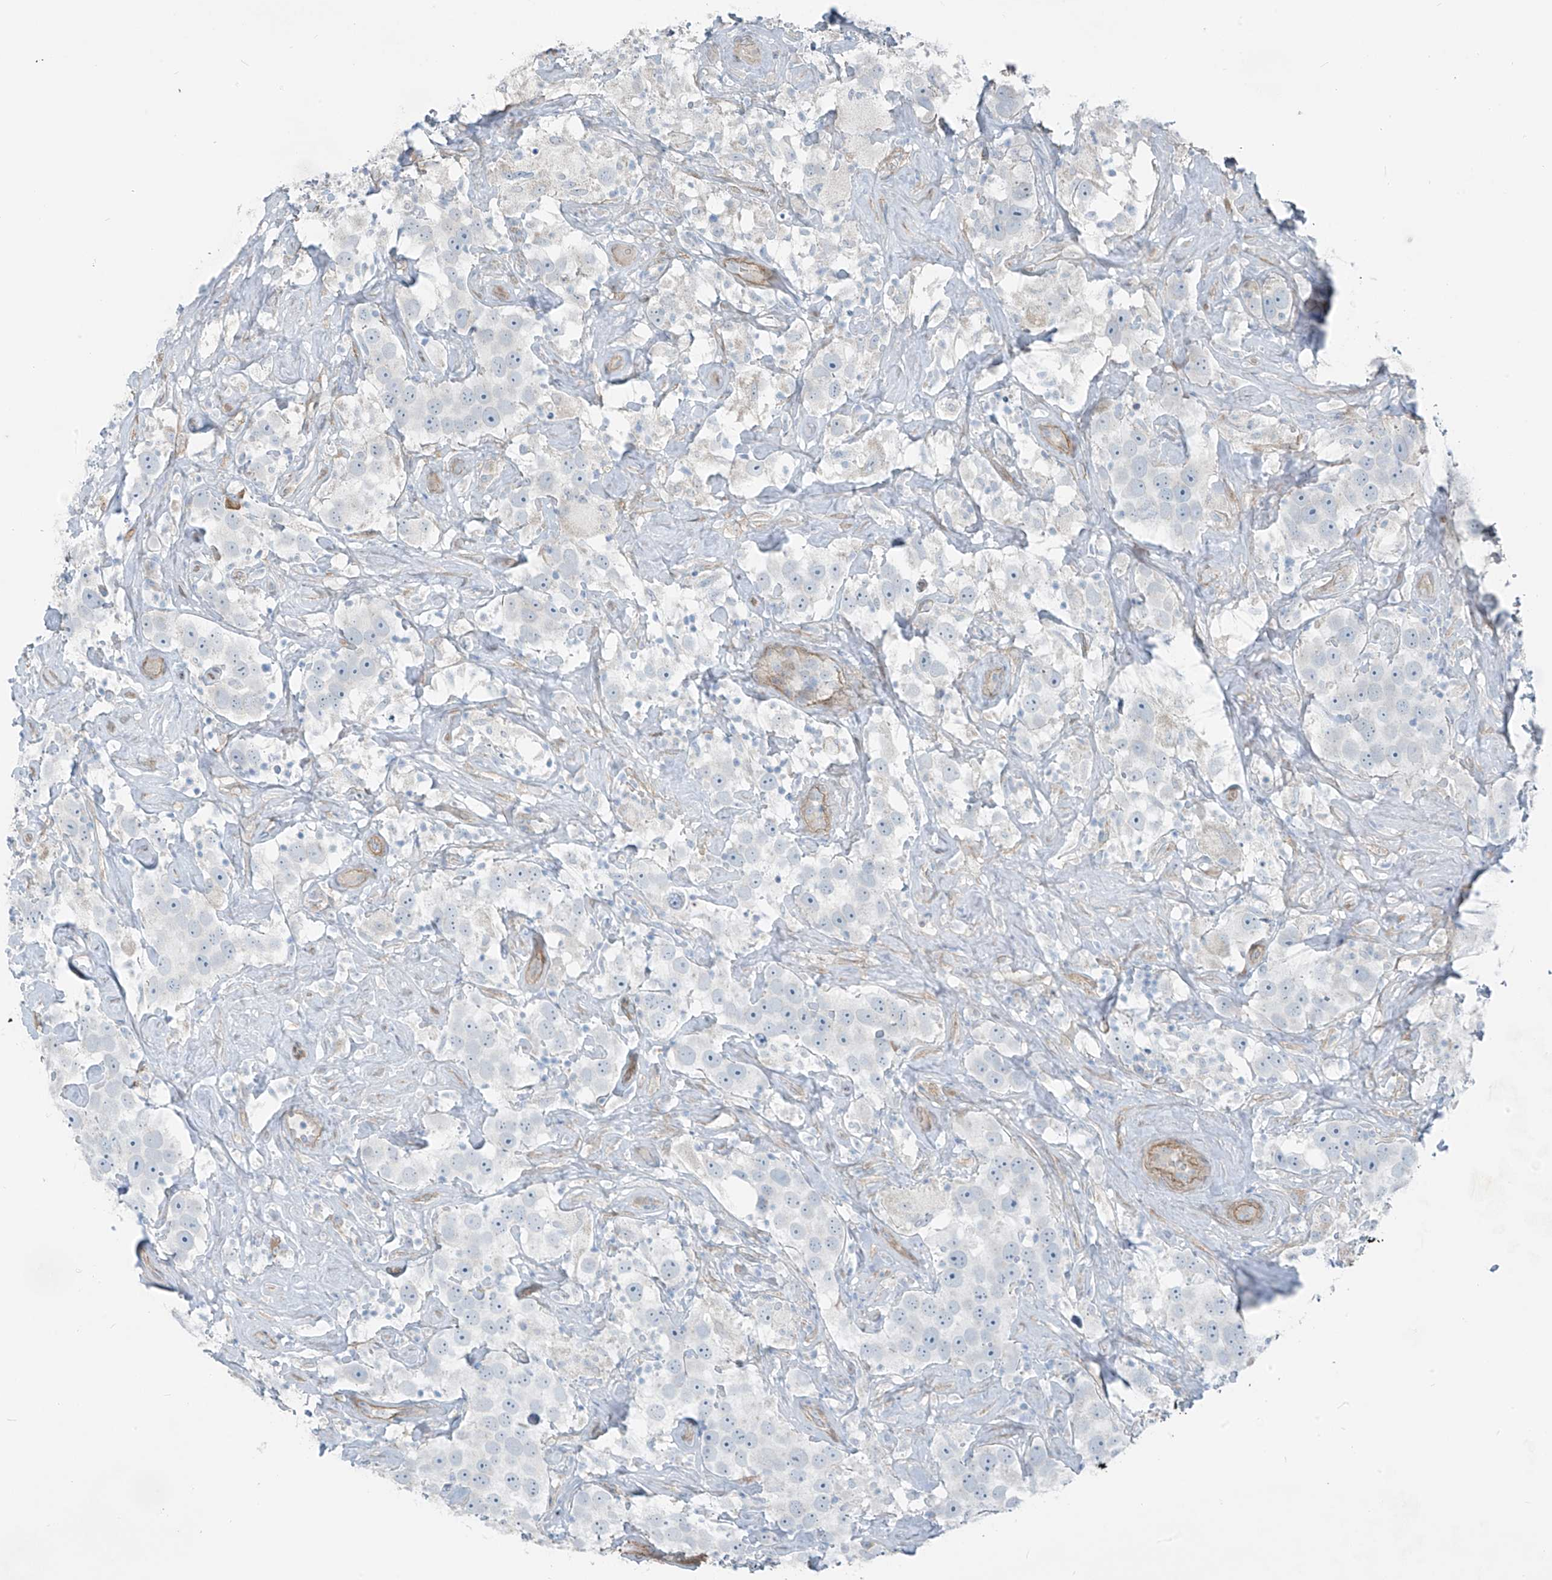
{"staining": {"intensity": "negative", "quantity": "none", "location": "none"}, "tissue": "testis cancer", "cell_type": "Tumor cells", "image_type": "cancer", "snomed": [{"axis": "morphology", "description": "Seminoma, NOS"}, {"axis": "topography", "description": "Testis"}], "caption": "Testis cancer (seminoma) stained for a protein using IHC exhibits no positivity tumor cells.", "gene": "TNS2", "patient": {"sex": "male", "age": 49}}